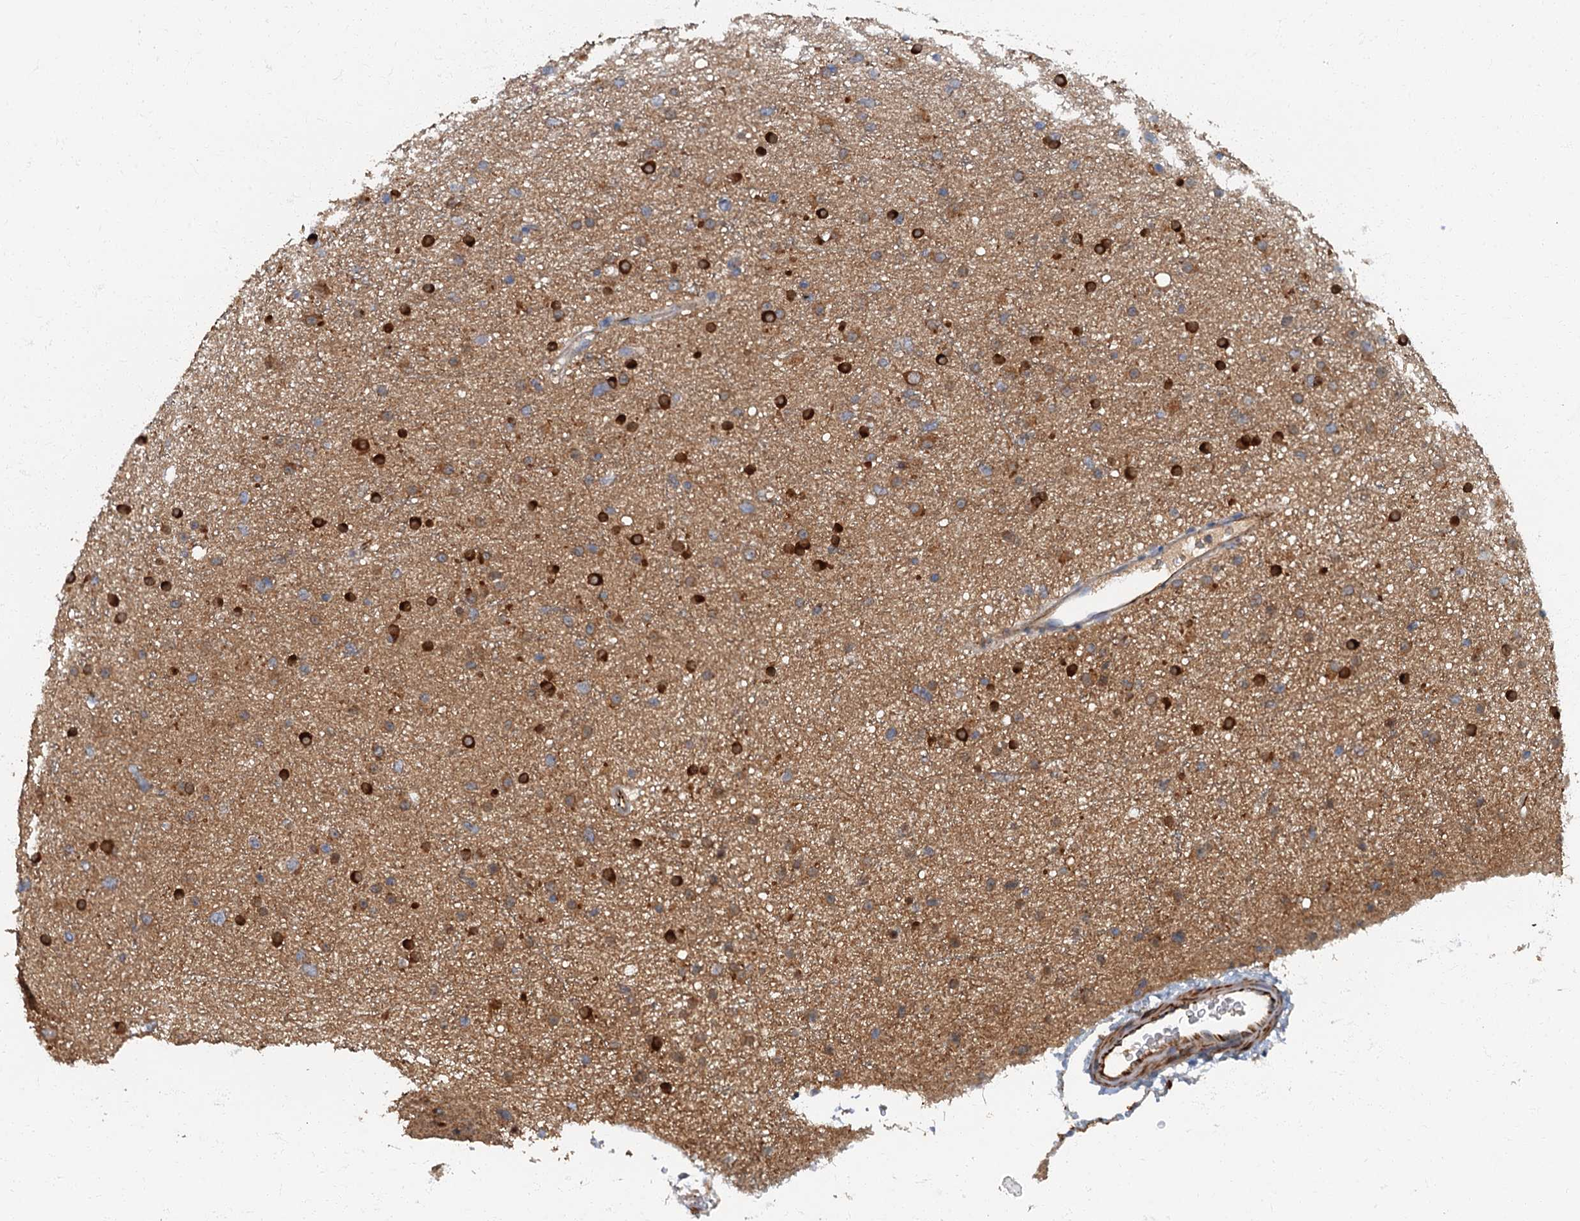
{"staining": {"intensity": "moderate", "quantity": "25%-75%", "location": "cytoplasmic/membranous"}, "tissue": "glioma", "cell_type": "Tumor cells", "image_type": "cancer", "snomed": [{"axis": "morphology", "description": "Glioma, malignant, Low grade"}, {"axis": "topography", "description": "Cerebral cortex"}], "caption": "A micrograph showing moderate cytoplasmic/membranous expression in about 25%-75% of tumor cells in low-grade glioma (malignant), as visualized by brown immunohistochemical staining.", "gene": "ARL11", "patient": {"sex": "female", "age": 39}}